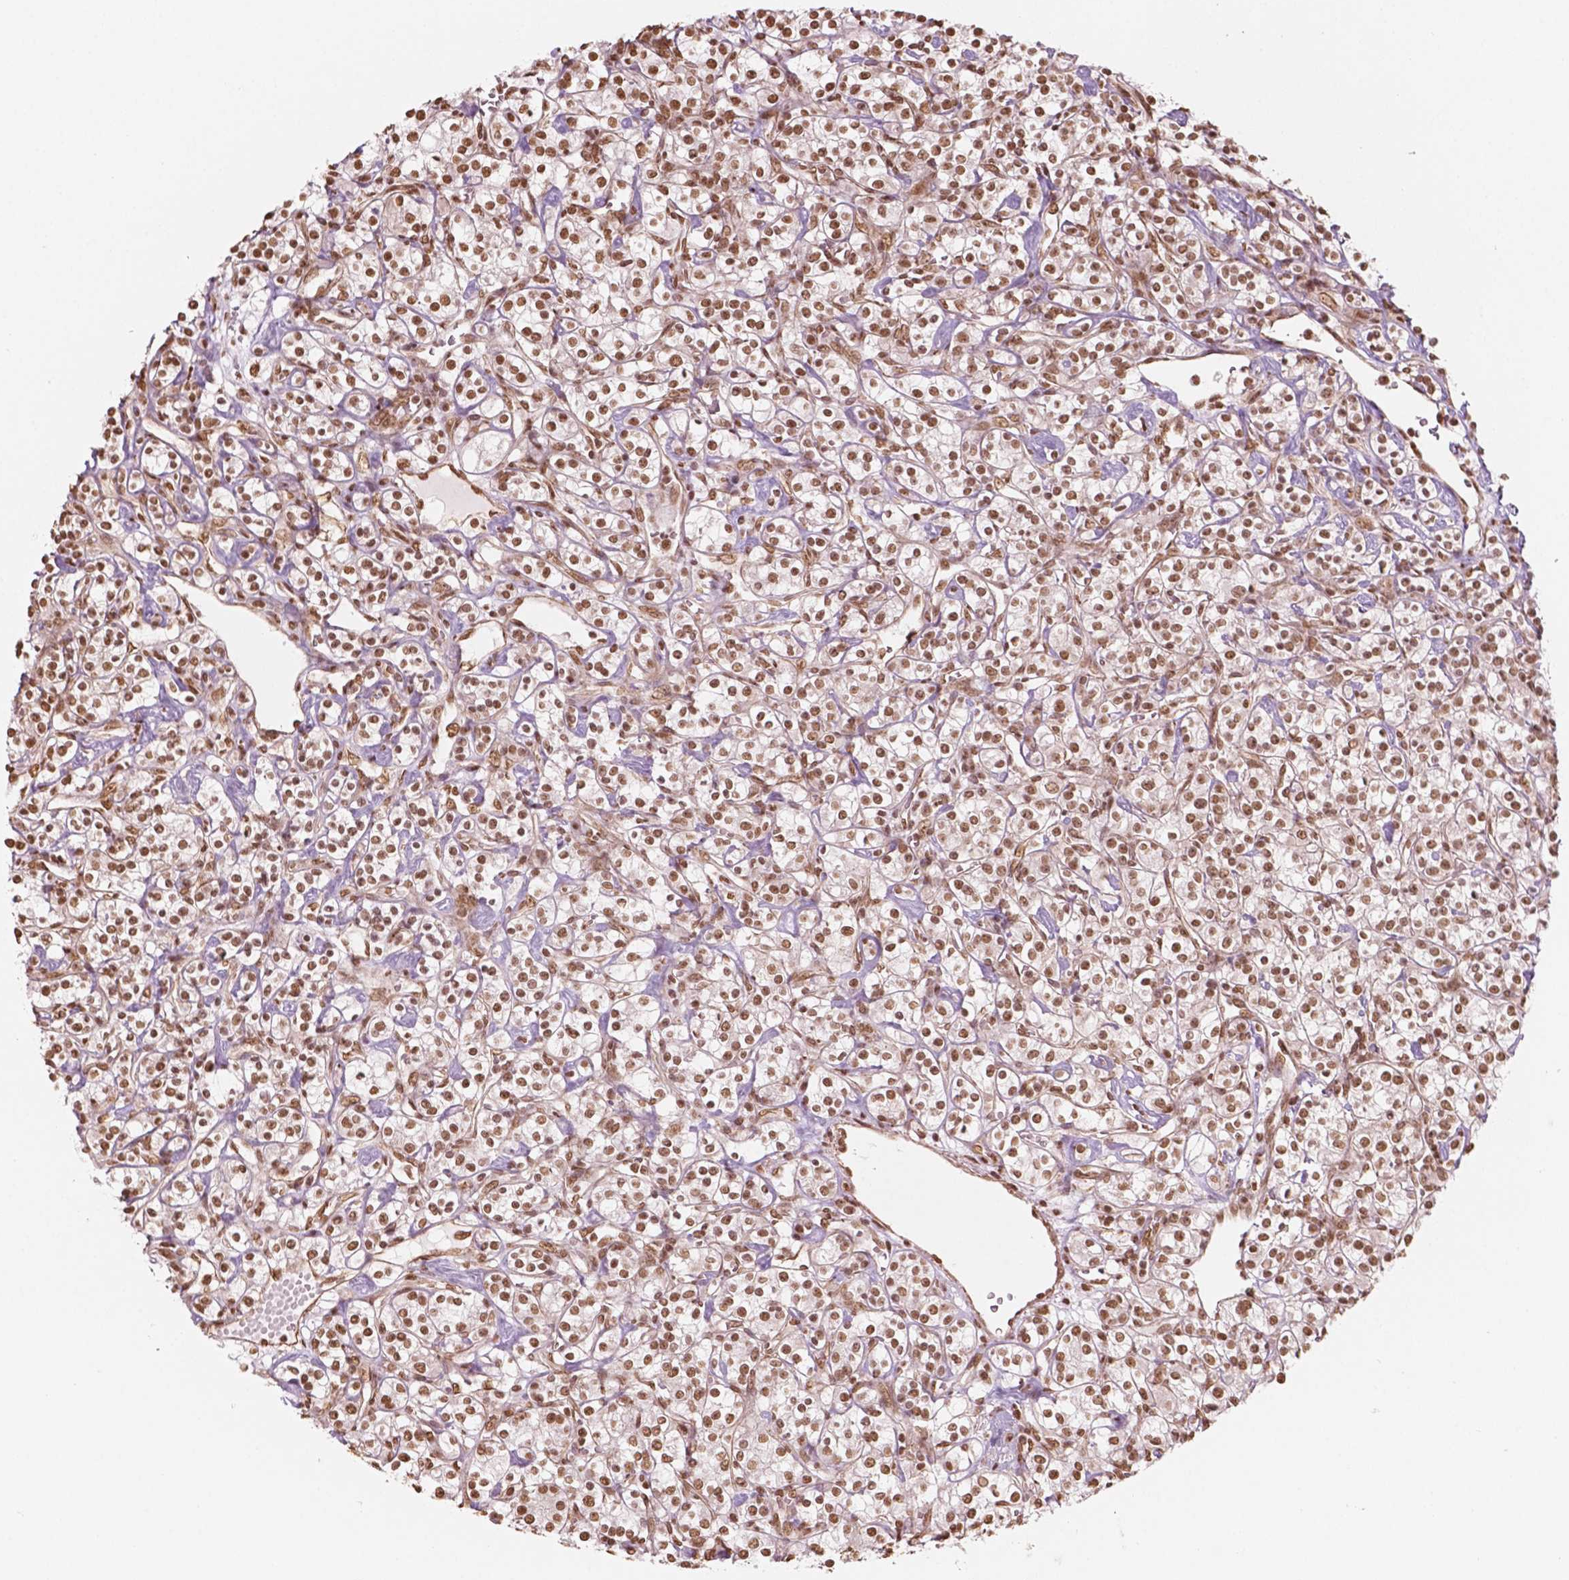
{"staining": {"intensity": "moderate", "quantity": ">75%", "location": "nuclear"}, "tissue": "renal cancer", "cell_type": "Tumor cells", "image_type": "cancer", "snomed": [{"axis": "morphology", "description": "Adenocarcinoma, NOS"}, {"axis": "topography", "description": "Kidney"}], "caption": "Renal adenocarcinoma was stained to show a protein in brown. There is medium levels of moderate nuclear positivity in about >75% of tumor cells. The staining is performed using DAB brown chromogen to label protein expression. The nuclei are counter-stained blue using hematoxylin.", "gene": "GTF3C5", "patient": {"sex": "male", "age": 77}}